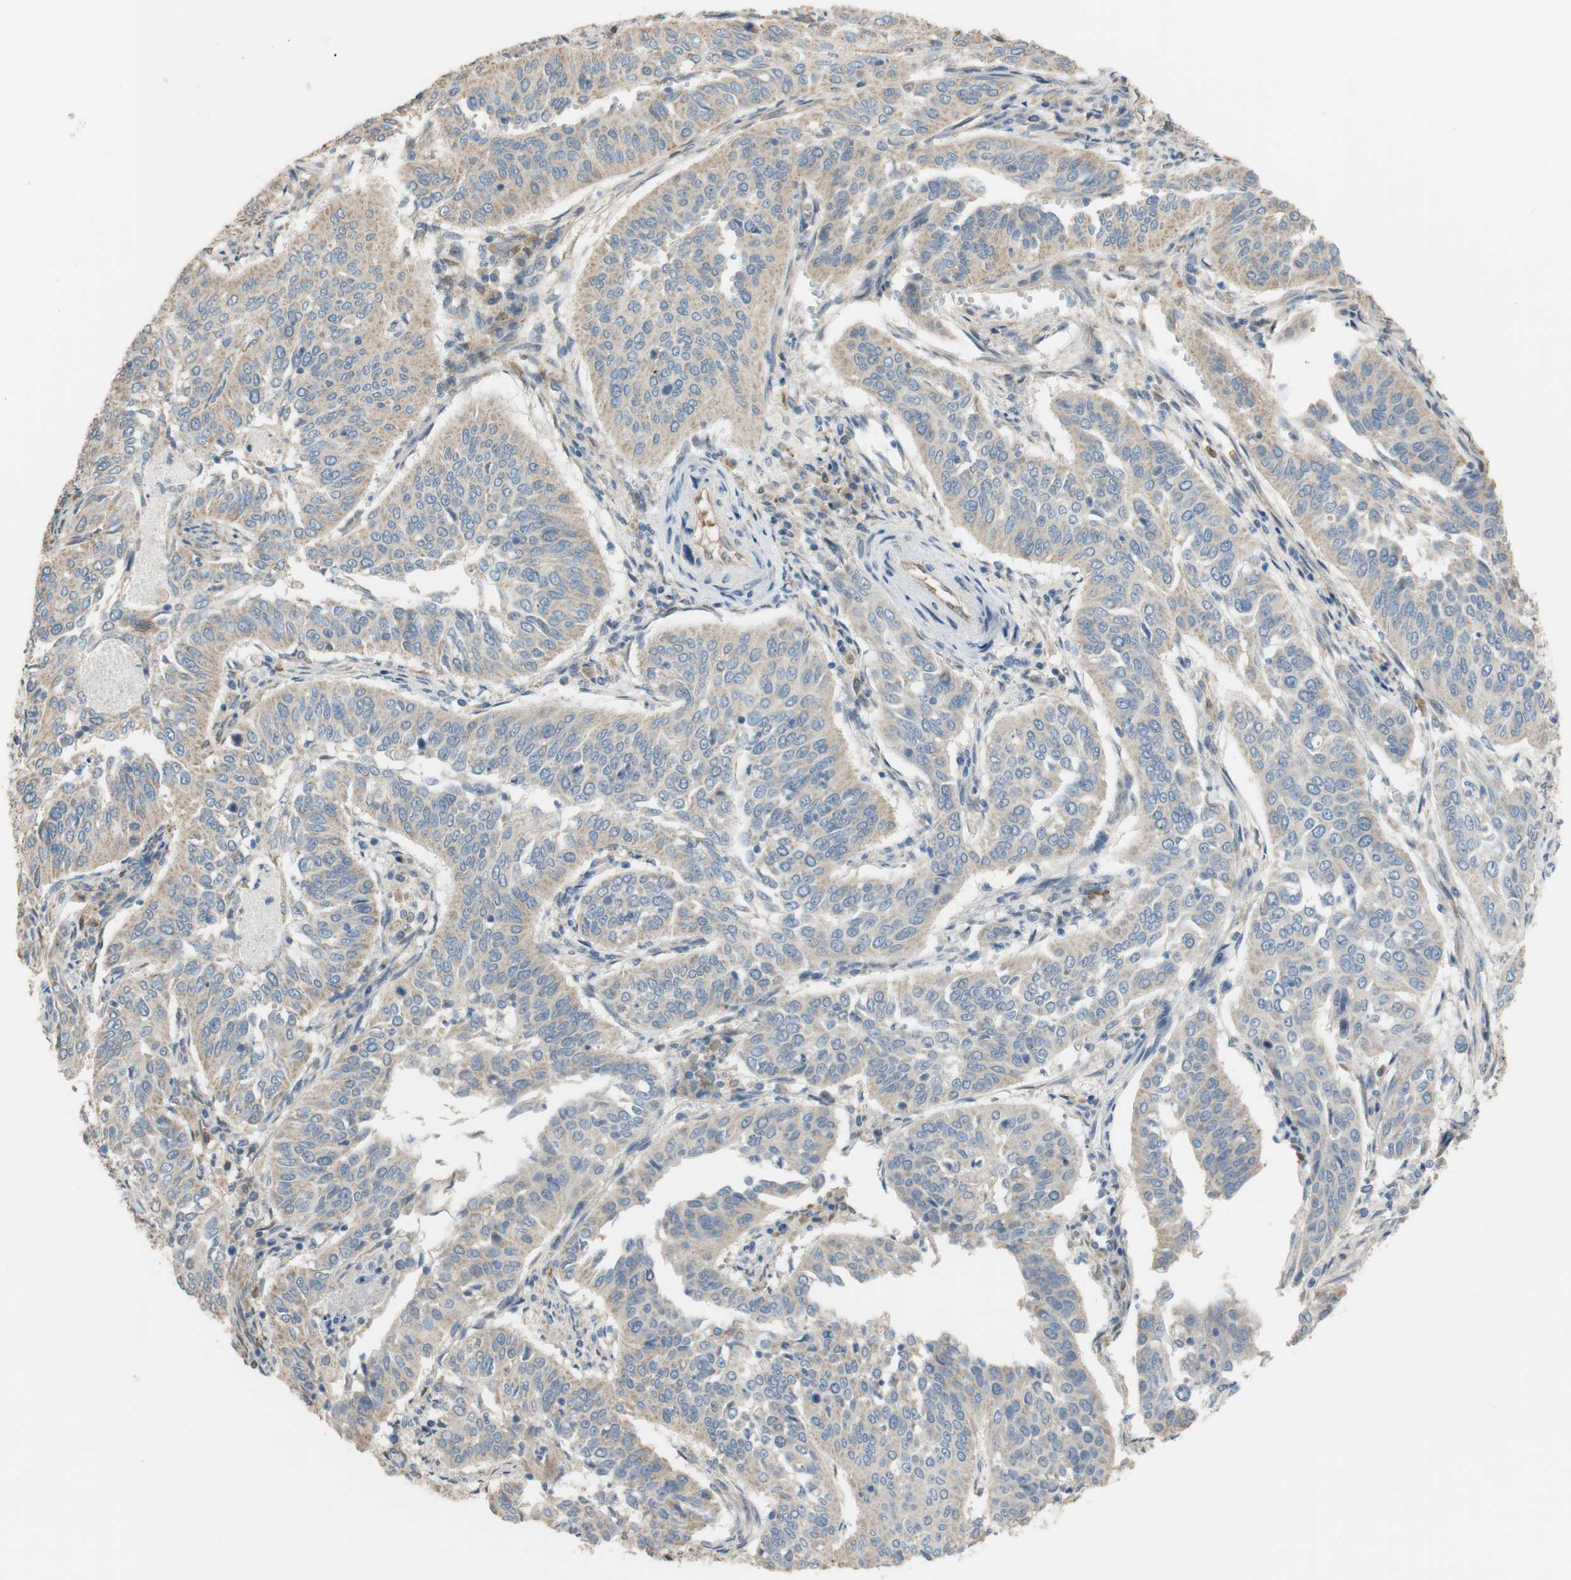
{"staining": {"intensity": "moderate", "quantity": ">75%", "location": "cytoplasmic/membranous"}, "tissue": "cervical cancer", "cell_type": "Tumor cells", "image_type": "cancer", "snomed": [{"axis": "morphology", "description": "Normal tissue, NOS"}, {"axis": "morphology", "description": "Squamous cell carcinoma, NOS"}, {"axis": "topography", "description": "Cervix"}], "caption": "A micrograph of cervical cancer stained for a protein displays moderate cytoplasmic/membranous brown staining in tumor cells.", "gene": "ALDH1A2", "patient": {"sex": "female", "age": 39}}